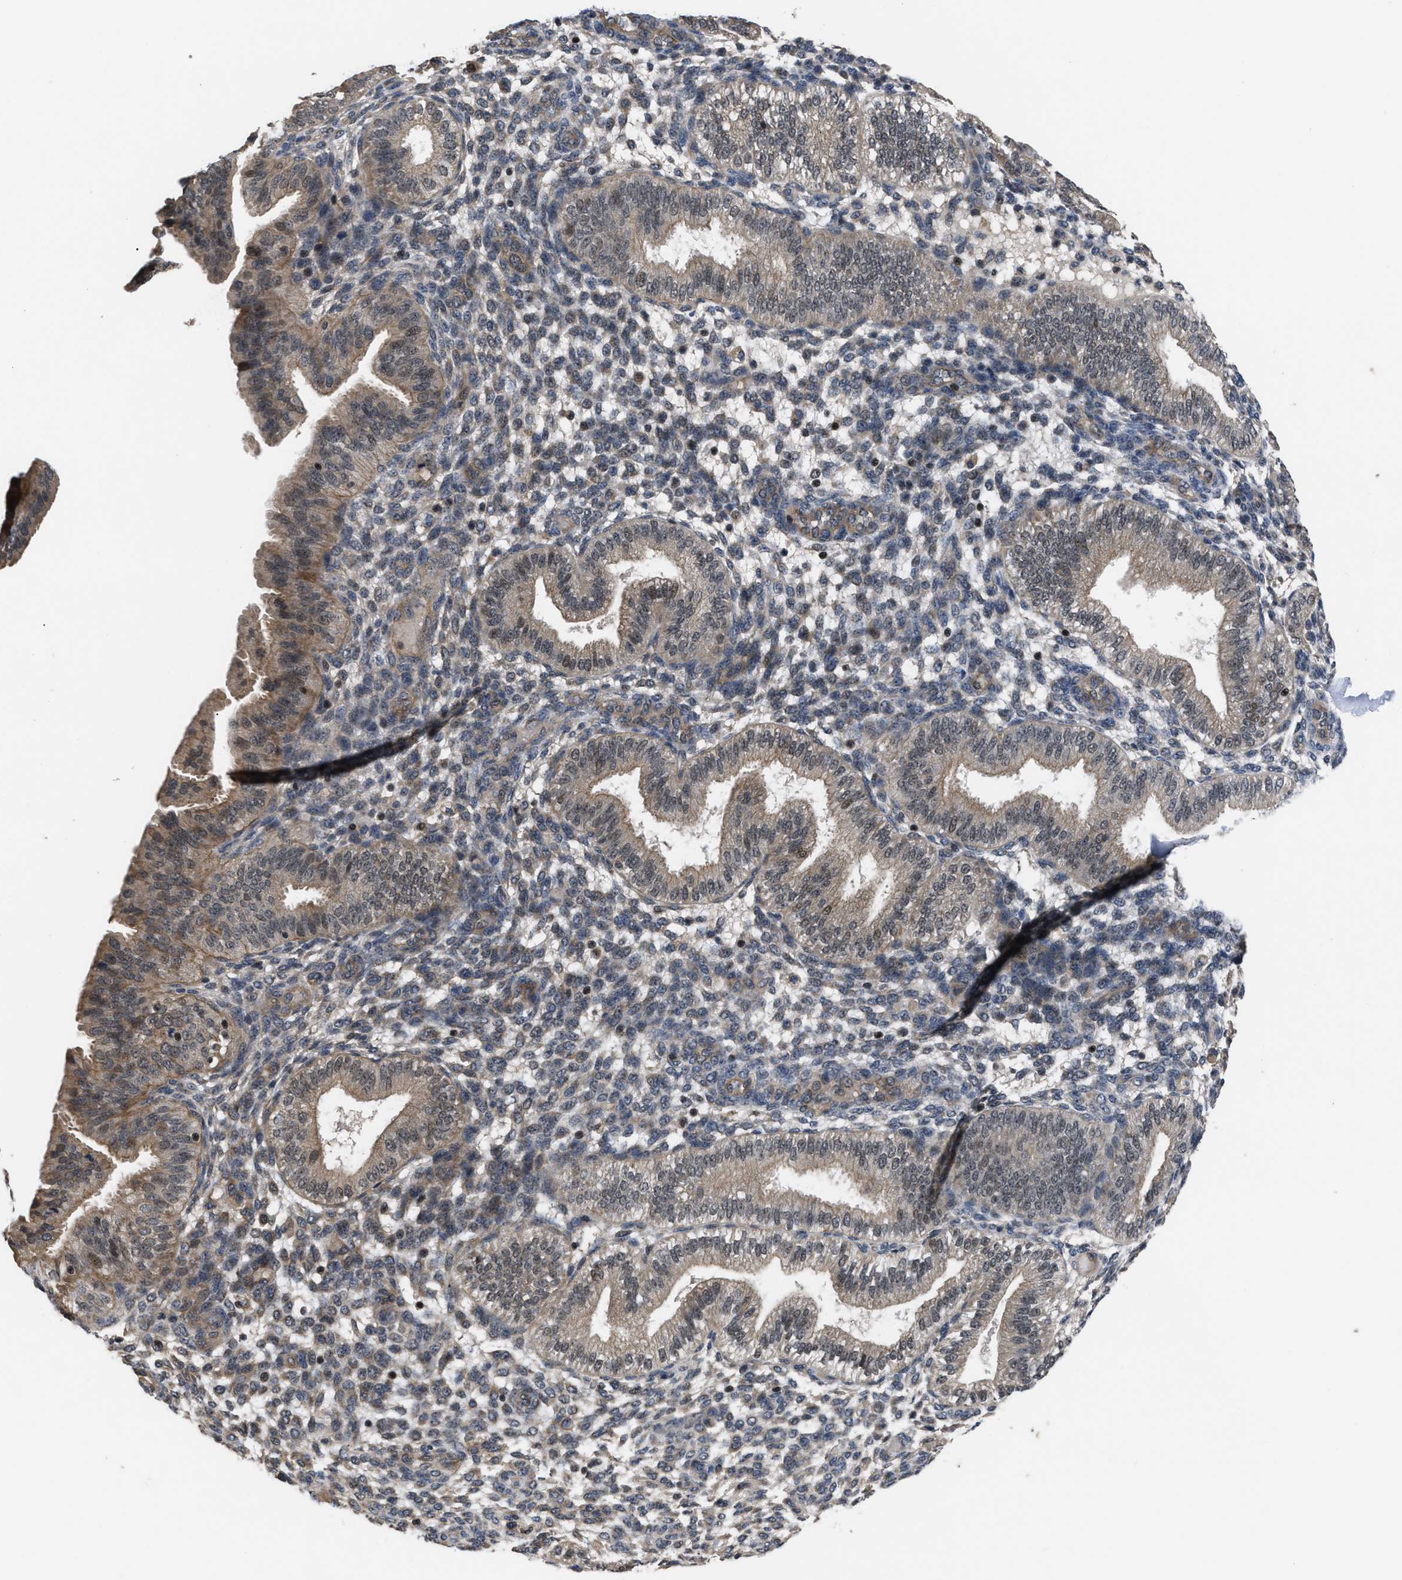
{"staining": {"intensity": "moderate", "quantity": "25%-75%", "location": "cytoplasmic/membranous"}, "tissue": "endometrium", "cell_type": "Cells in endometrial stroma", "image_type": "normal", "snomed": [{"axis": "morphology", "description": "Normal tissue, NOS"}, {"axis": "topography", "description": "Endometrium"}], "caption": "Protein analysis of unremarkable endometrium exhibits moderate cytoplasmic/membranous staining in about 25%-75% of cells in endometrial stroma.", "gene": "DNAJC14", "patient": {"sex": "female", "age": 39}}